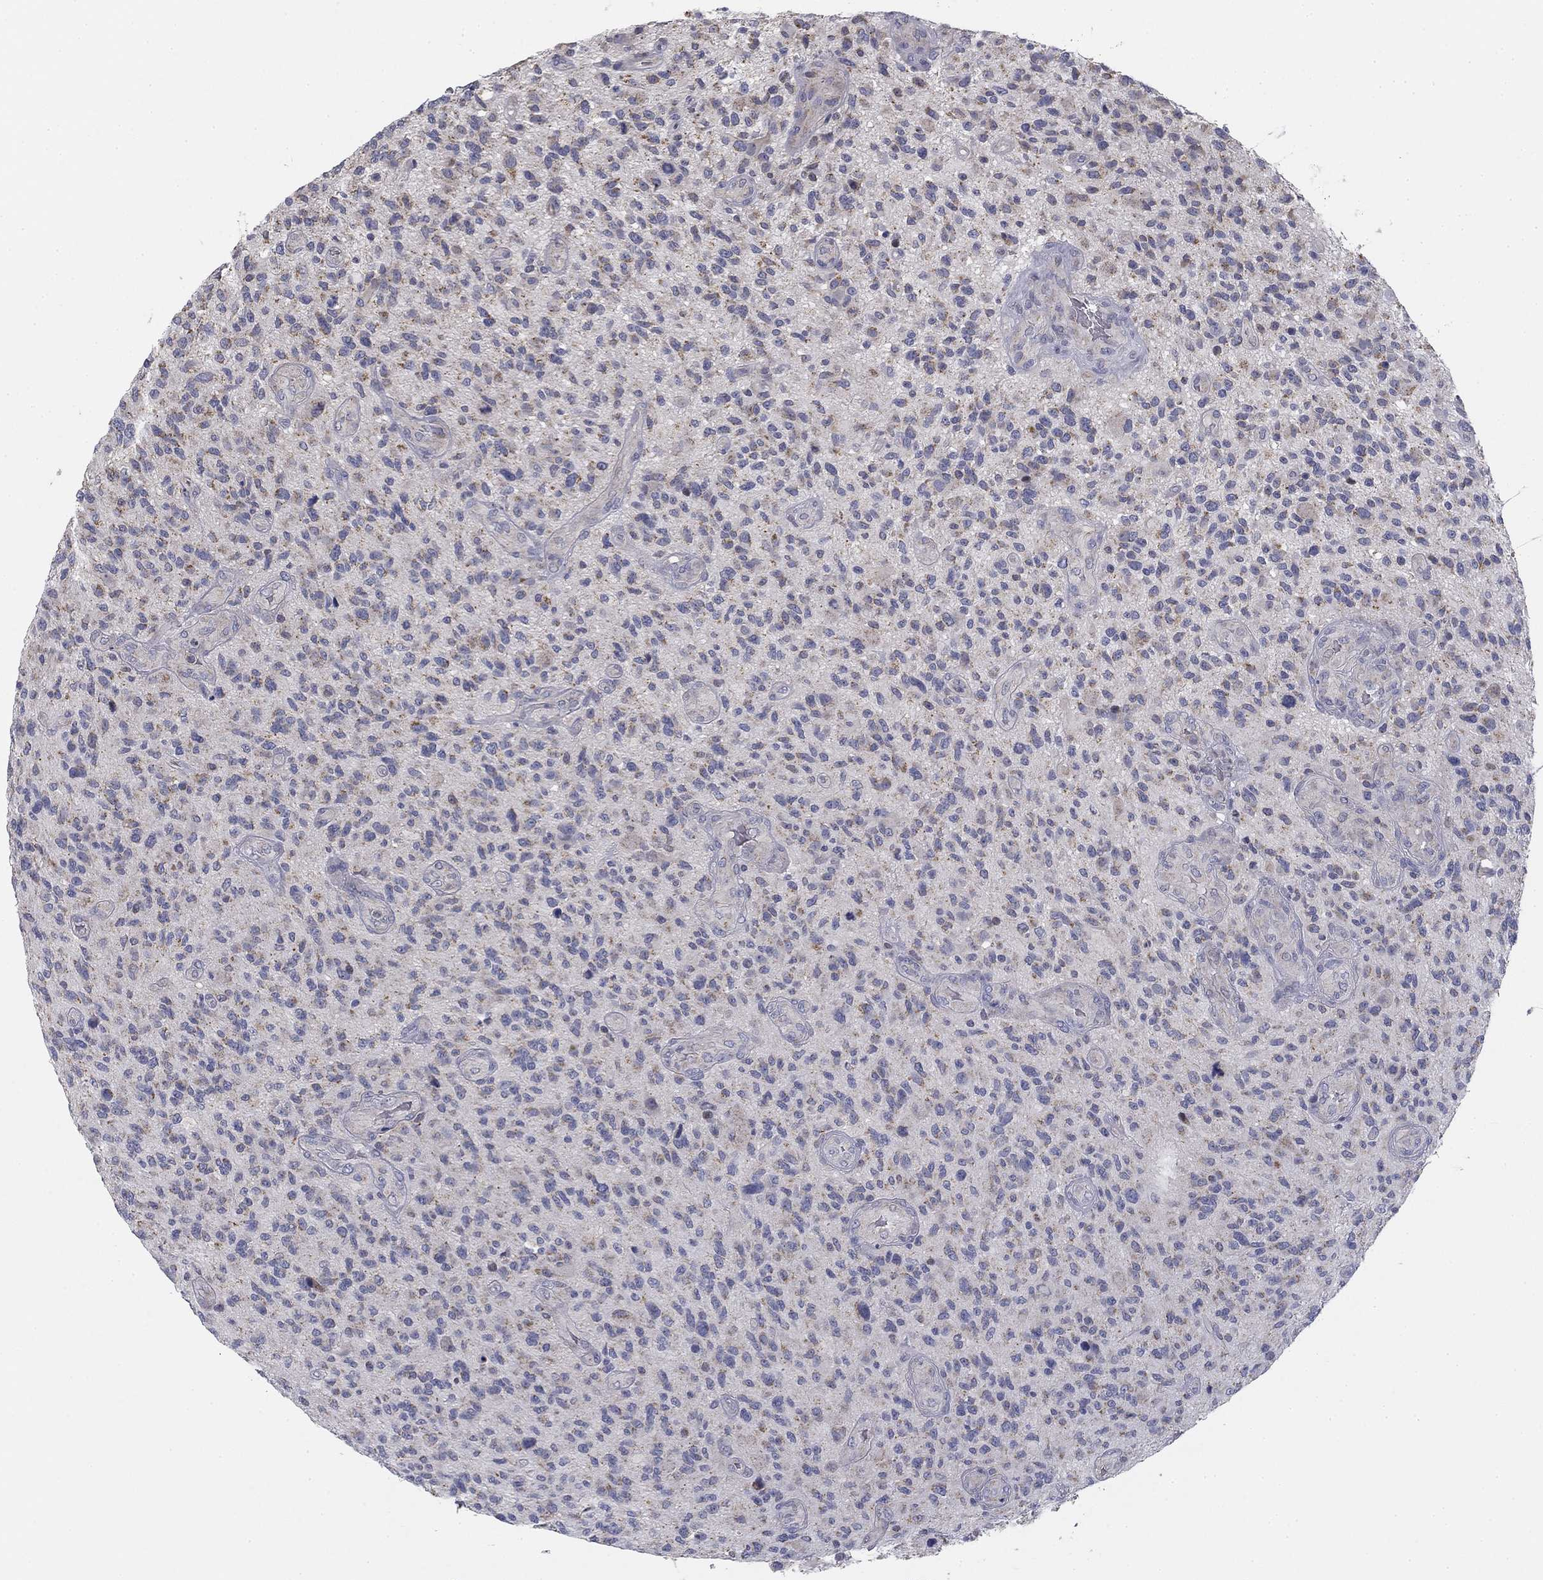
{"staining": {"intensity": "negative", "quantity": "none", "location": "none"}, "tissue": "glioma", "cell_type": "Tumor cells", "image_type": "cancer", "snomed": [{"axis": "morphology", "description": "Glioma, malignant, High grade"}, {"axis": "topography", "description": "Brain"}], "caption": "High magnification brightfield microscopy of high-grade glioma (malignant) stained with DAB (brown) and counterstained with hematoxylin (blue): tumor cells show no significant expression.", "gene": "SLC2A9", "patient": {"sex": "male", "age": 47}}